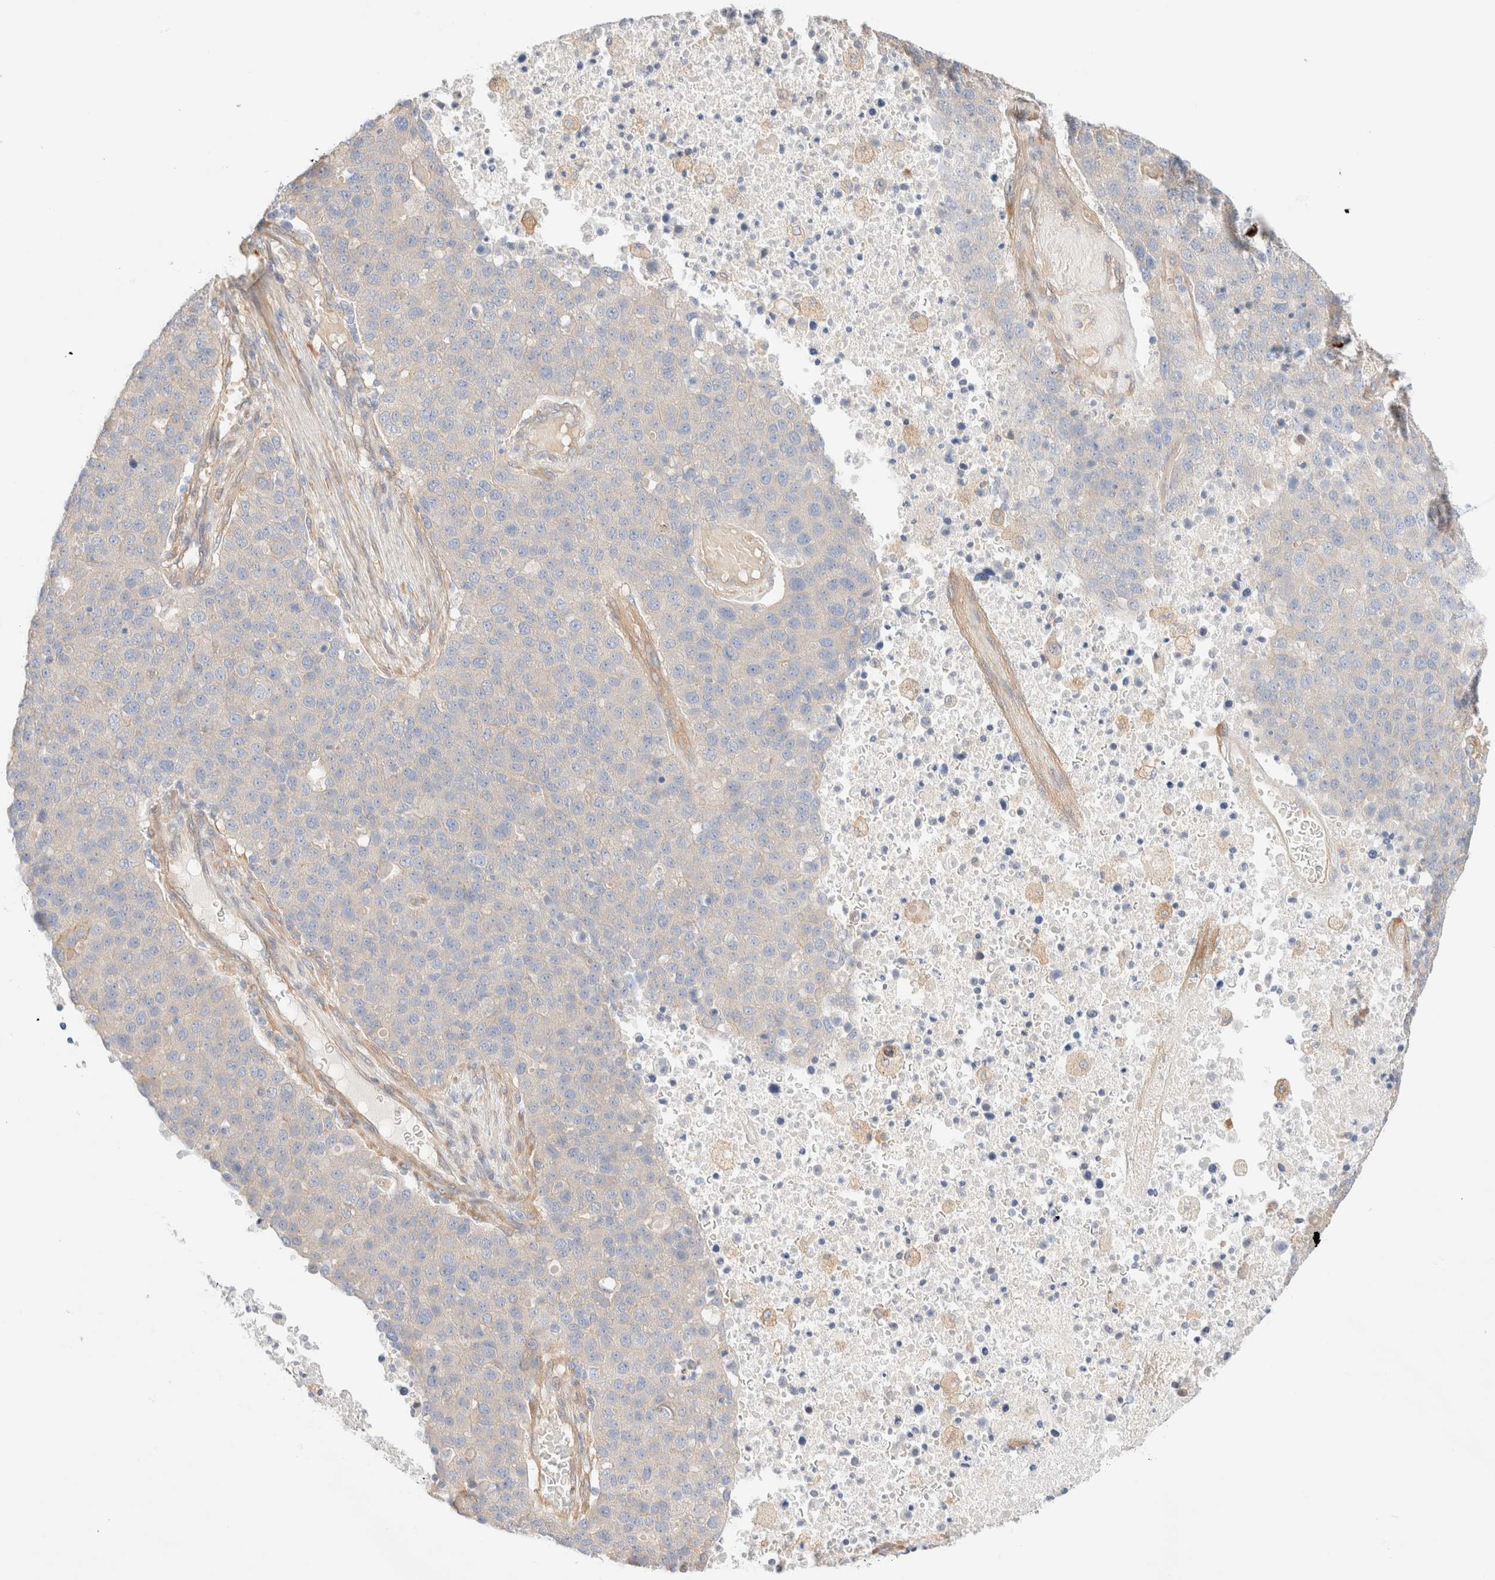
{"staining": {"intensity": "negative", "quantity": "none", "location": "none"}, "tissue": "pancreatic cancer", "cell_type": "Tumor cells", "image_type": "cancer", "snomed": [{"axis": "morphology", "description": "Adenocarcinoma, NOS"}, {"axis": "topography", "description": "Pancreas"}], "caption": "IHC of pancreatic cancer displays no staining in tumor cells.", "gene": "NIBAN2", "patient": {"sex": "female", "age": 61}}